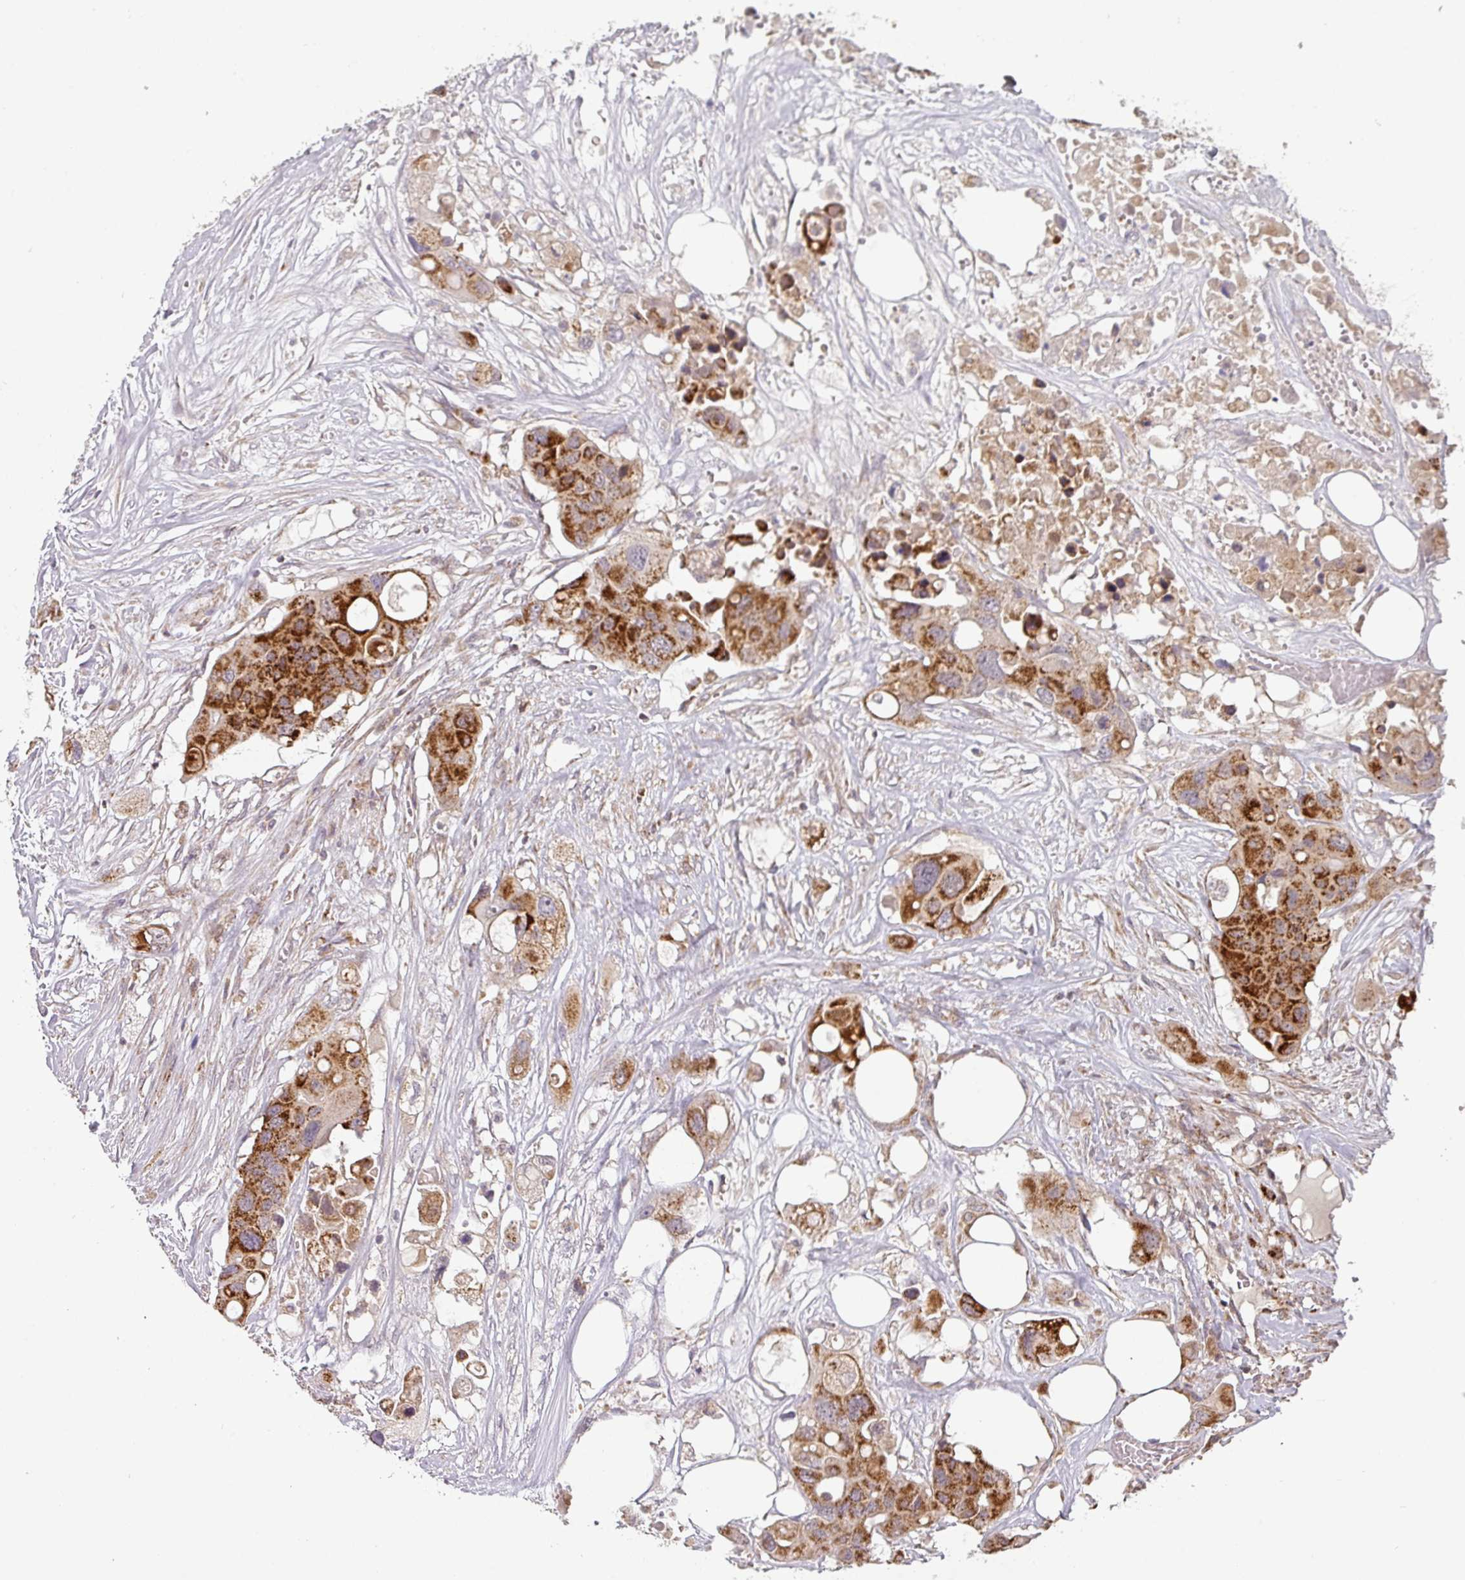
{"staining": {"intensity": "strong", "quantity": ">75%", "location": "cytoplasmic/membranous"}, "tissue": "colorectal cancer", "cell_type": "Tumor cells", "image_type": "cancer", "snomed": [{"axis": "morphology", "description": "Adenocarcinoma, NOS"}, {"axis": "topography", "description": "Colon"}], "caption": "Adenocarcinoma (colorectal) tissue shows strong cytoplasmic/membranous expression in about >75% of tumor cells, visualized by immunohistochemistry. The staining was performed using DAB (3,3'-diaminobenzidine) to visualize the protein expression in brown, while the nuclei were stained in blue with hematoxylin (Magnification: 20x).", "gene": "MRPS16", "patient": {"sex": "male", "age": 77}}